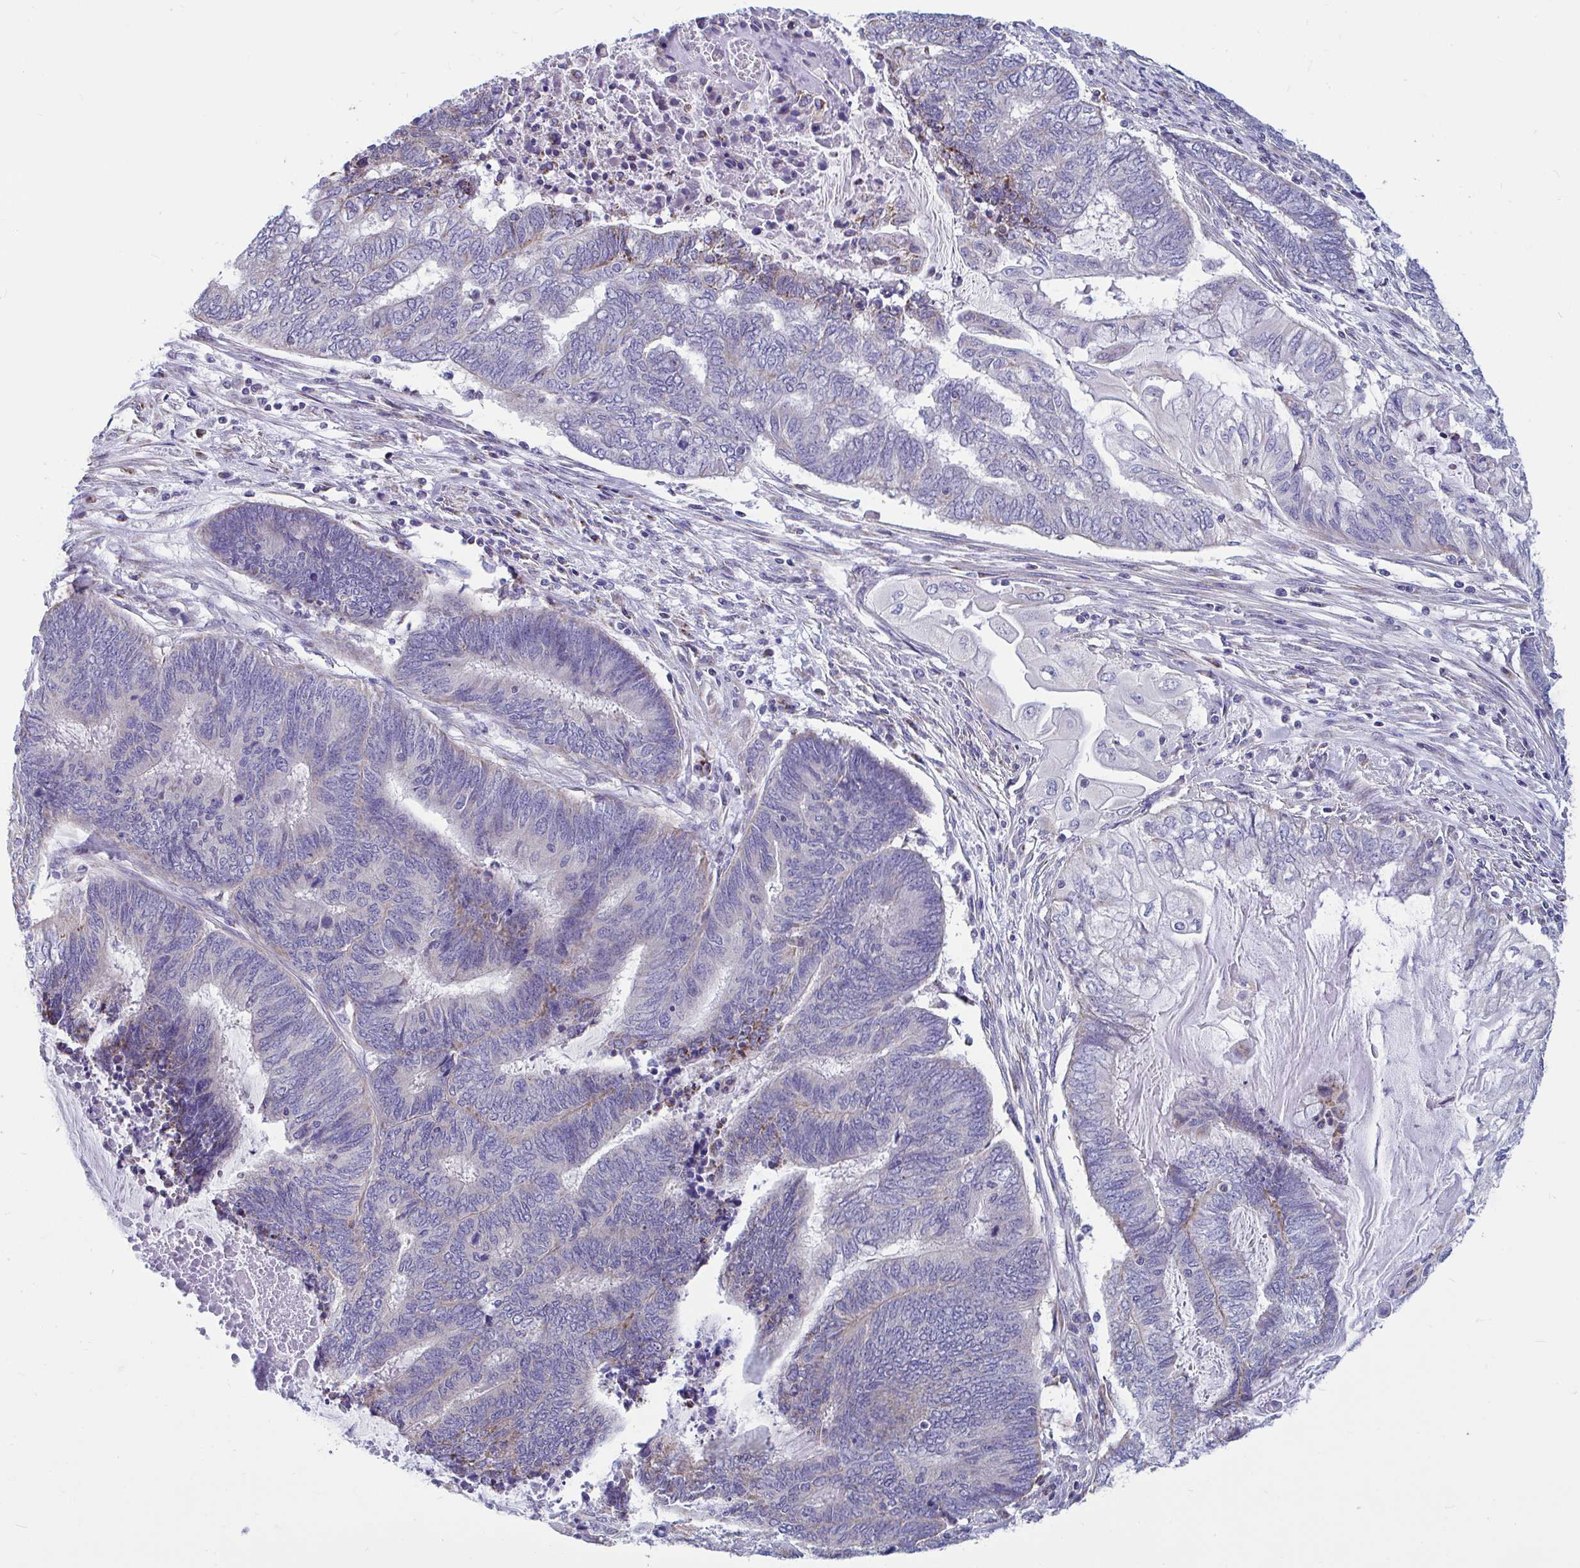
{"staining": {"intensity": "negative", "quantity": "none", "location": "none"}, "tissue": "endometrial cancer", "cell_type": "Tumor cells", "image_type": "cancer", "snomed": [{"axis": "morphology", "description": "Adenocarcinoma, NOS"}, {"axis": "topography", "description": "Uterus"}, {"axis": "topography", "description": "Endometrium"}], "caption": "Immunohistochemistry of human endometrial cancer reveals no expression in tumor cells.", "gene": "OR13A1", "patient": {"sex": "female", "age": 70}}